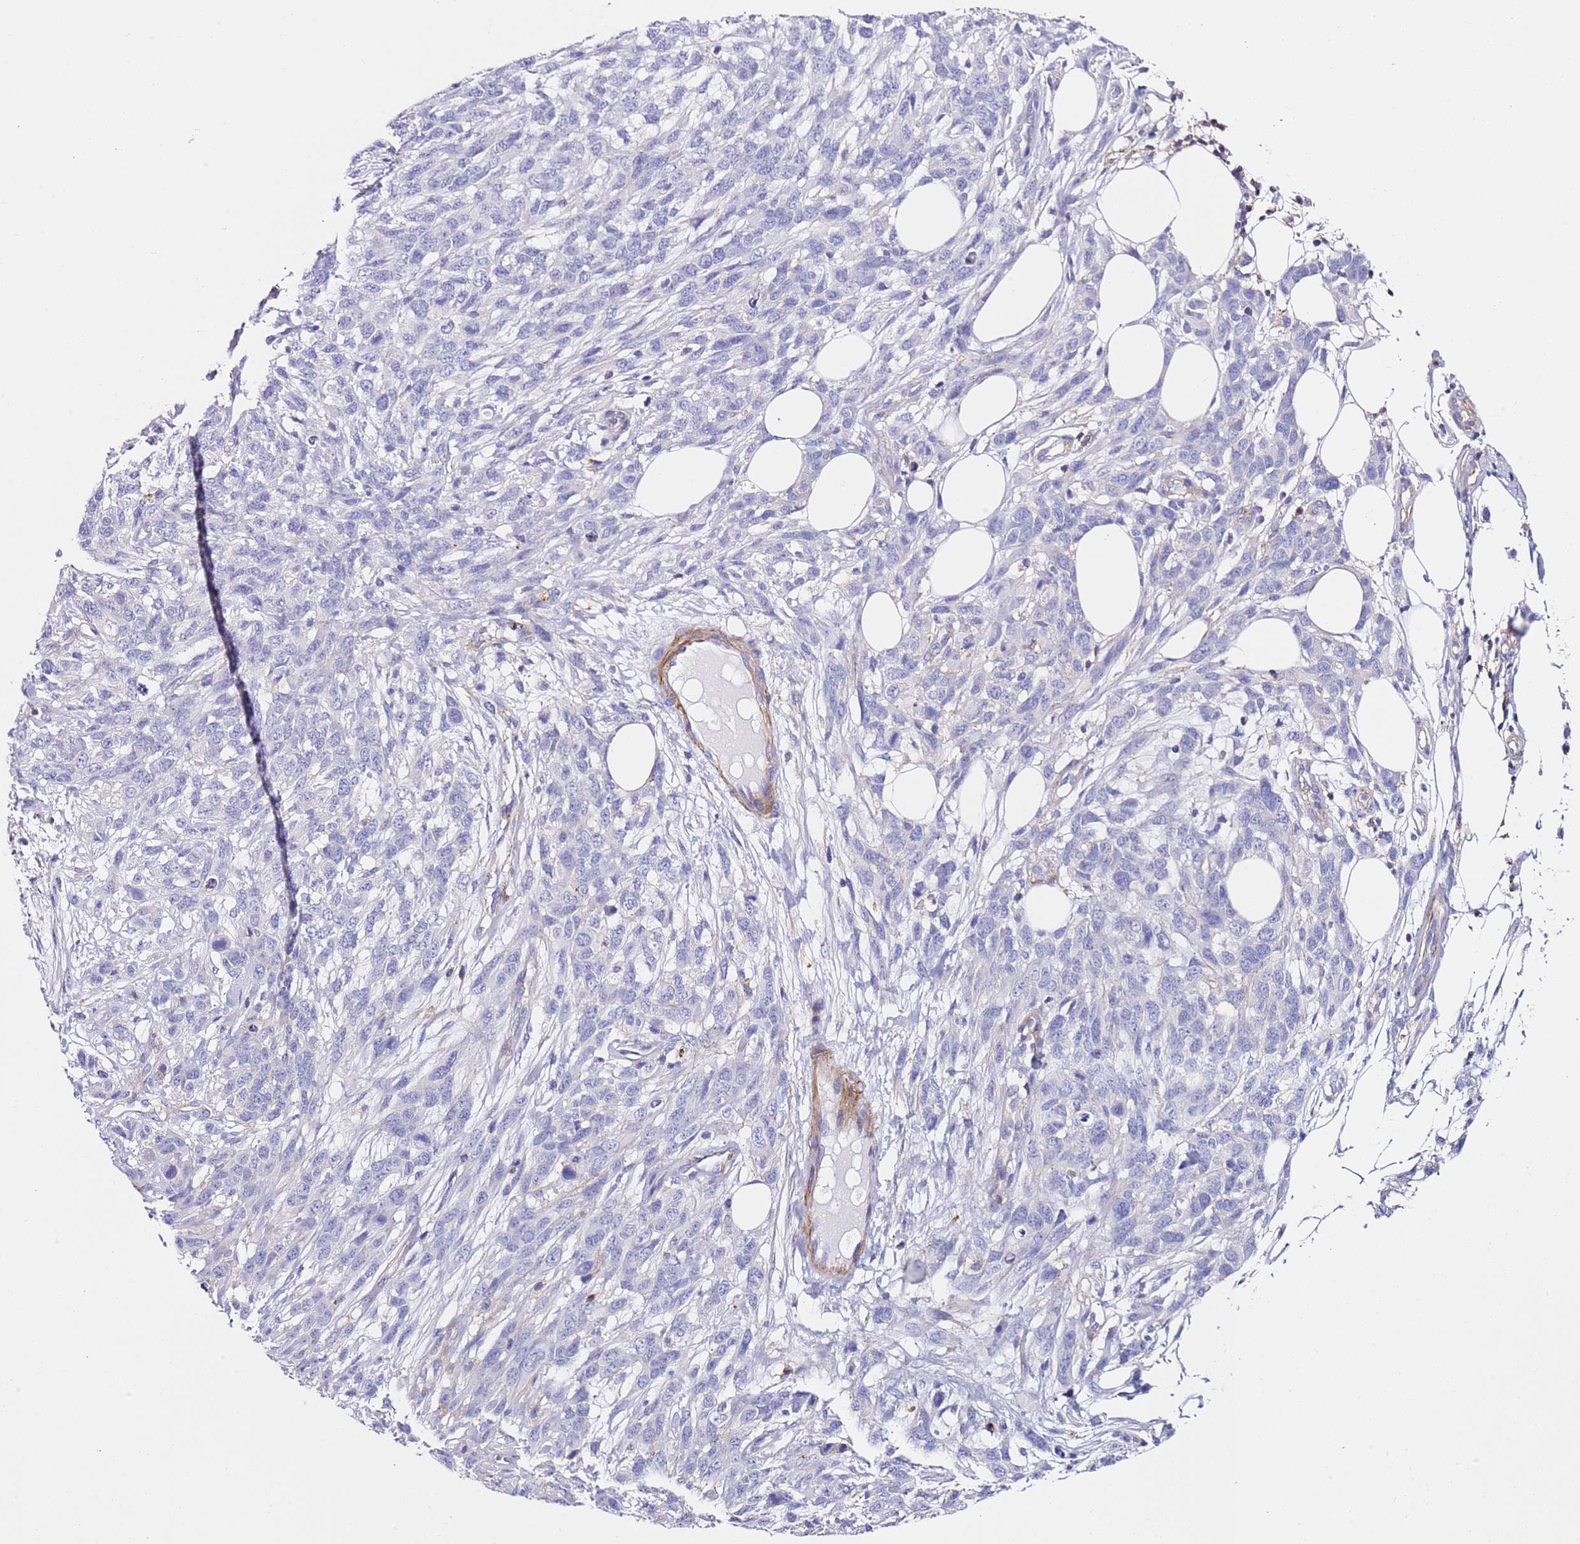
{"staining": {"intensity": "negative", "quantity": "none", "location": "none"}, "tissue": "melanoma", "cell_type": "Tumor cells", "image_type": "cancer", "snomed": [{"axis": "morphology", "description": "Normal morphology"}, {"axis": "morphology", "description": "Malignant melanoma, NOS"}, {"axis": "topography", "description": "Skin"}], "caption": "The photomicrograph exhibits no significant staining in tumor cells of malignant melanoma.", "gene": "ZNF671", "patient": {"sex": "female", "age": 72}}